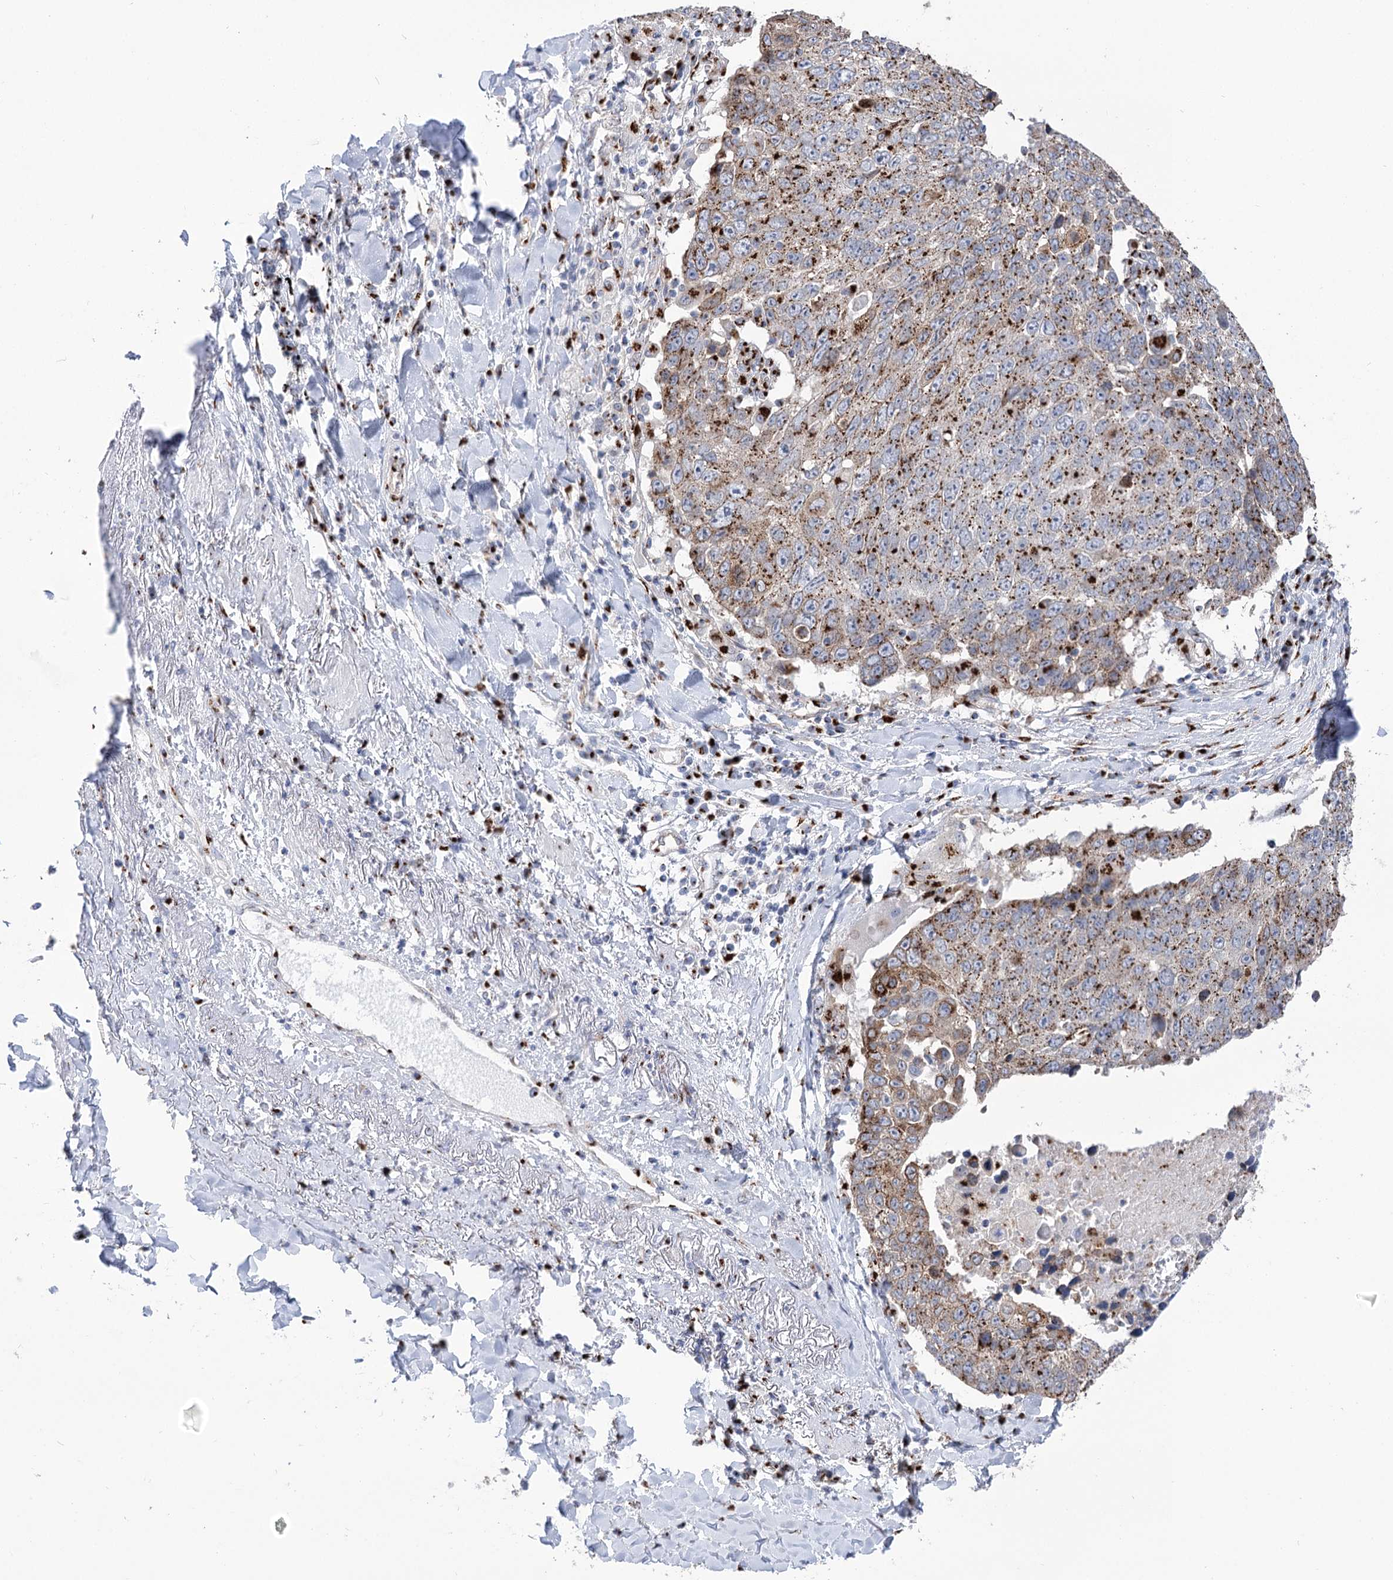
{"staining": {"intensity": "moderate", "quantity": ">75%", "location": "cytoplasmic/membranous"}, "tissue": "lung cancer", "cell_type": "Tumor cells", "image_type": "cancer", "snomed": [{"axis": "morphology", "description": "Squamous cell carcinoma, NOS"}, {"axis": "topography", "description": "Lung"}], "caption": "Lung squamous cell carcinoma was stained to show a protein in brown. There is medium levels of moderate cytoplasmic/membranous expression in approximately >75% of tumor cells.", "gene": "TMEM165", "patient": {"sex": "male", "age": 66}}